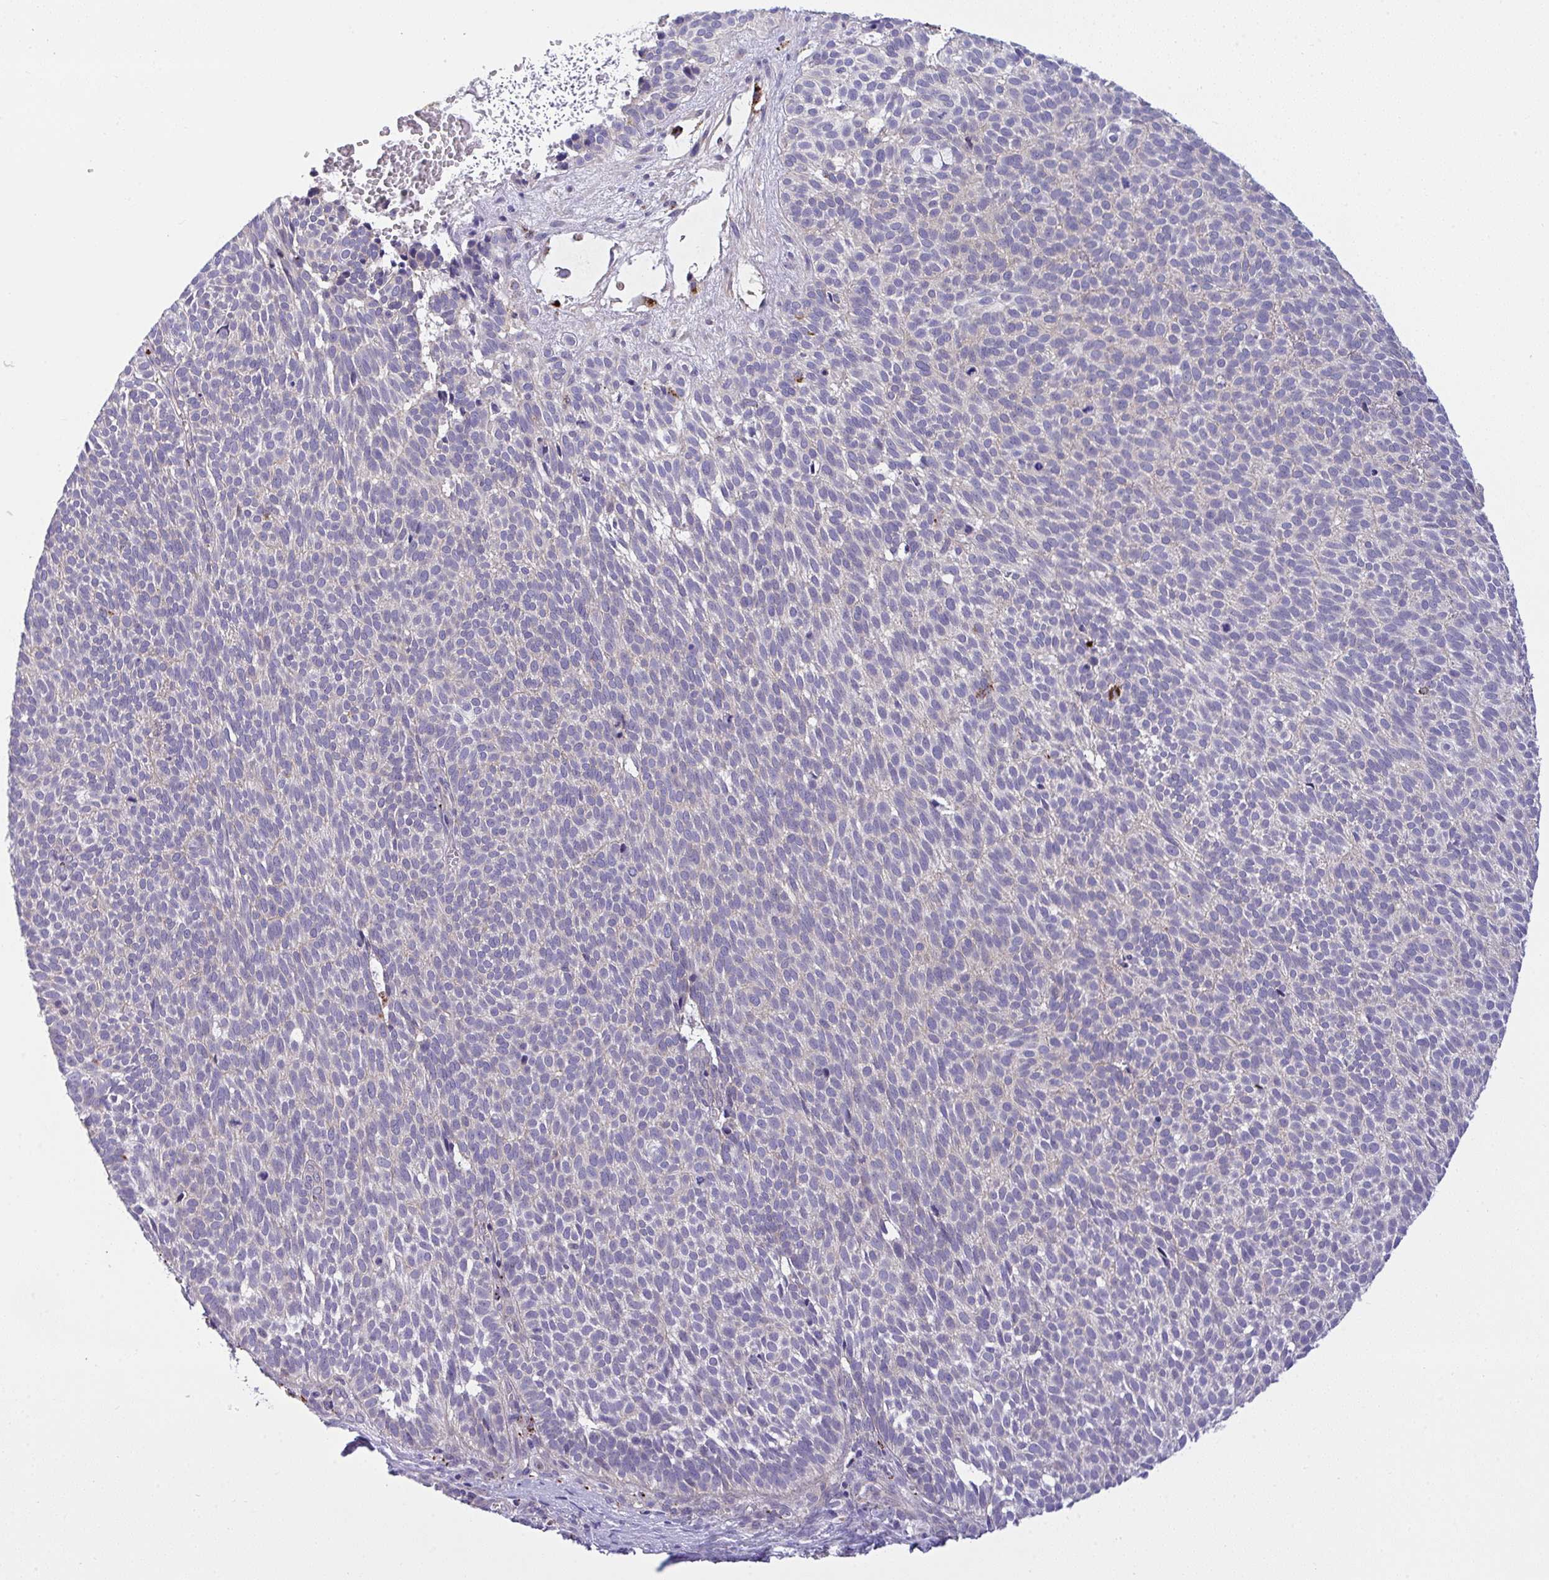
{"staining": {"intensity": "negative", "quantity": "none", "location": "none"}, "tissue": "skin cancer", "cell_type": "Tumor cells", "image_type": "cancer", "snomed": [{"axis": "morphology", "description": "Basal cell carcinoma"}, {"axis": "topography", "description": "Skin"}], "caption": "DAB immunohistochemical staining of human skin cancer displays no significant expression in tumor cells.", "gene": "HOXD12", "patient": {"sex": "male", "age": 63}}